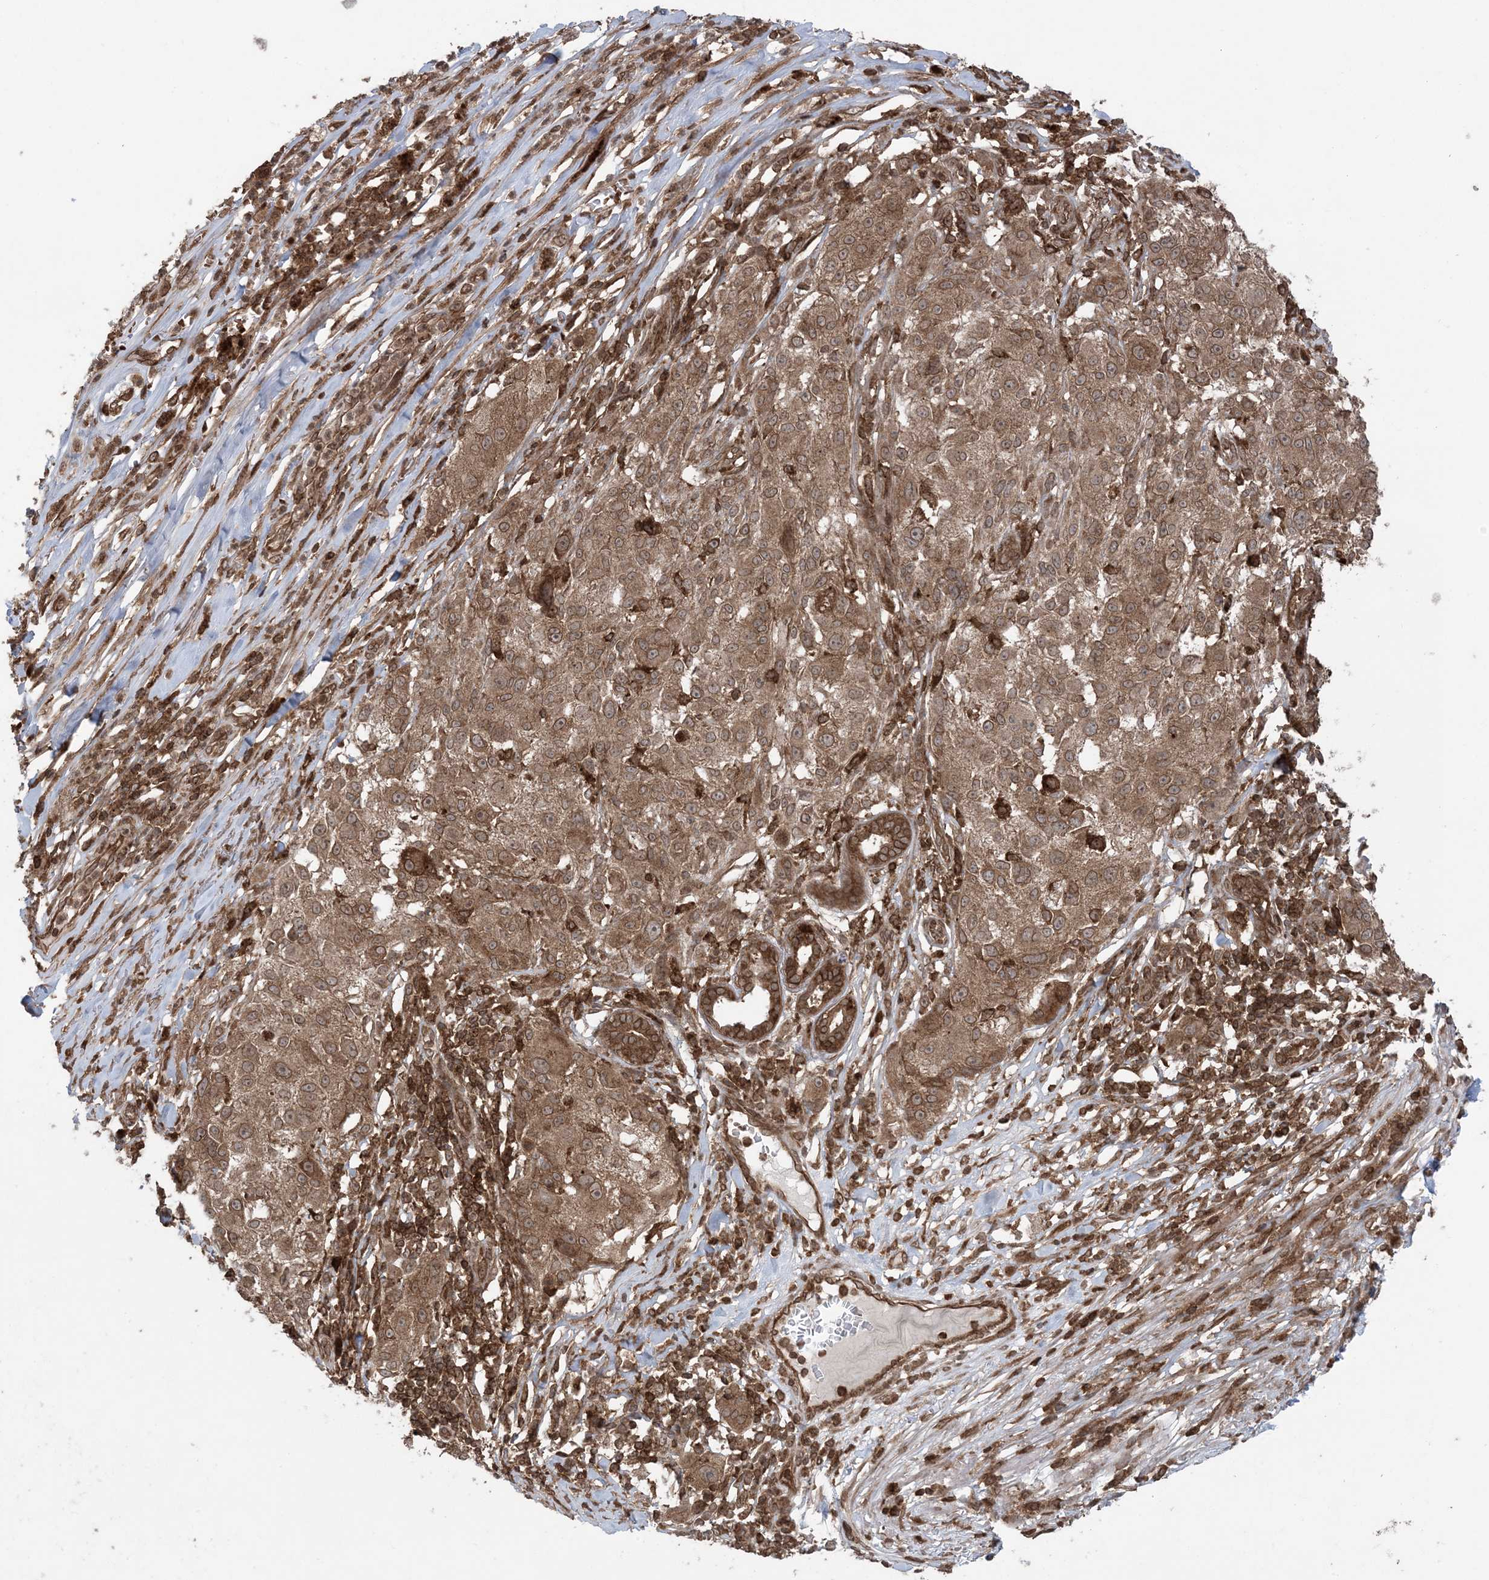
{"staining": {"intensity": "moderate", "quantity": ">75%", "location": "cytoplasmic/membranous"}, "tissue": "melanoma", "cell_type": "Tumor cells", "image_type": "cancer", "snomed": [{"axis": "morphology", "description": "Necrosis, NOS"}, {"axis": "morphology", "description": "Malignant melanoma, NOS"}, {"axis": "topography", "description": "Skin"}], "caption": "Moderate cytoplasmic/membranous expression is present in about >75% of tumor cells in malignant melanoma.", "gene": "DDX19B", "patient": {"sex": "female", "age": 87}}